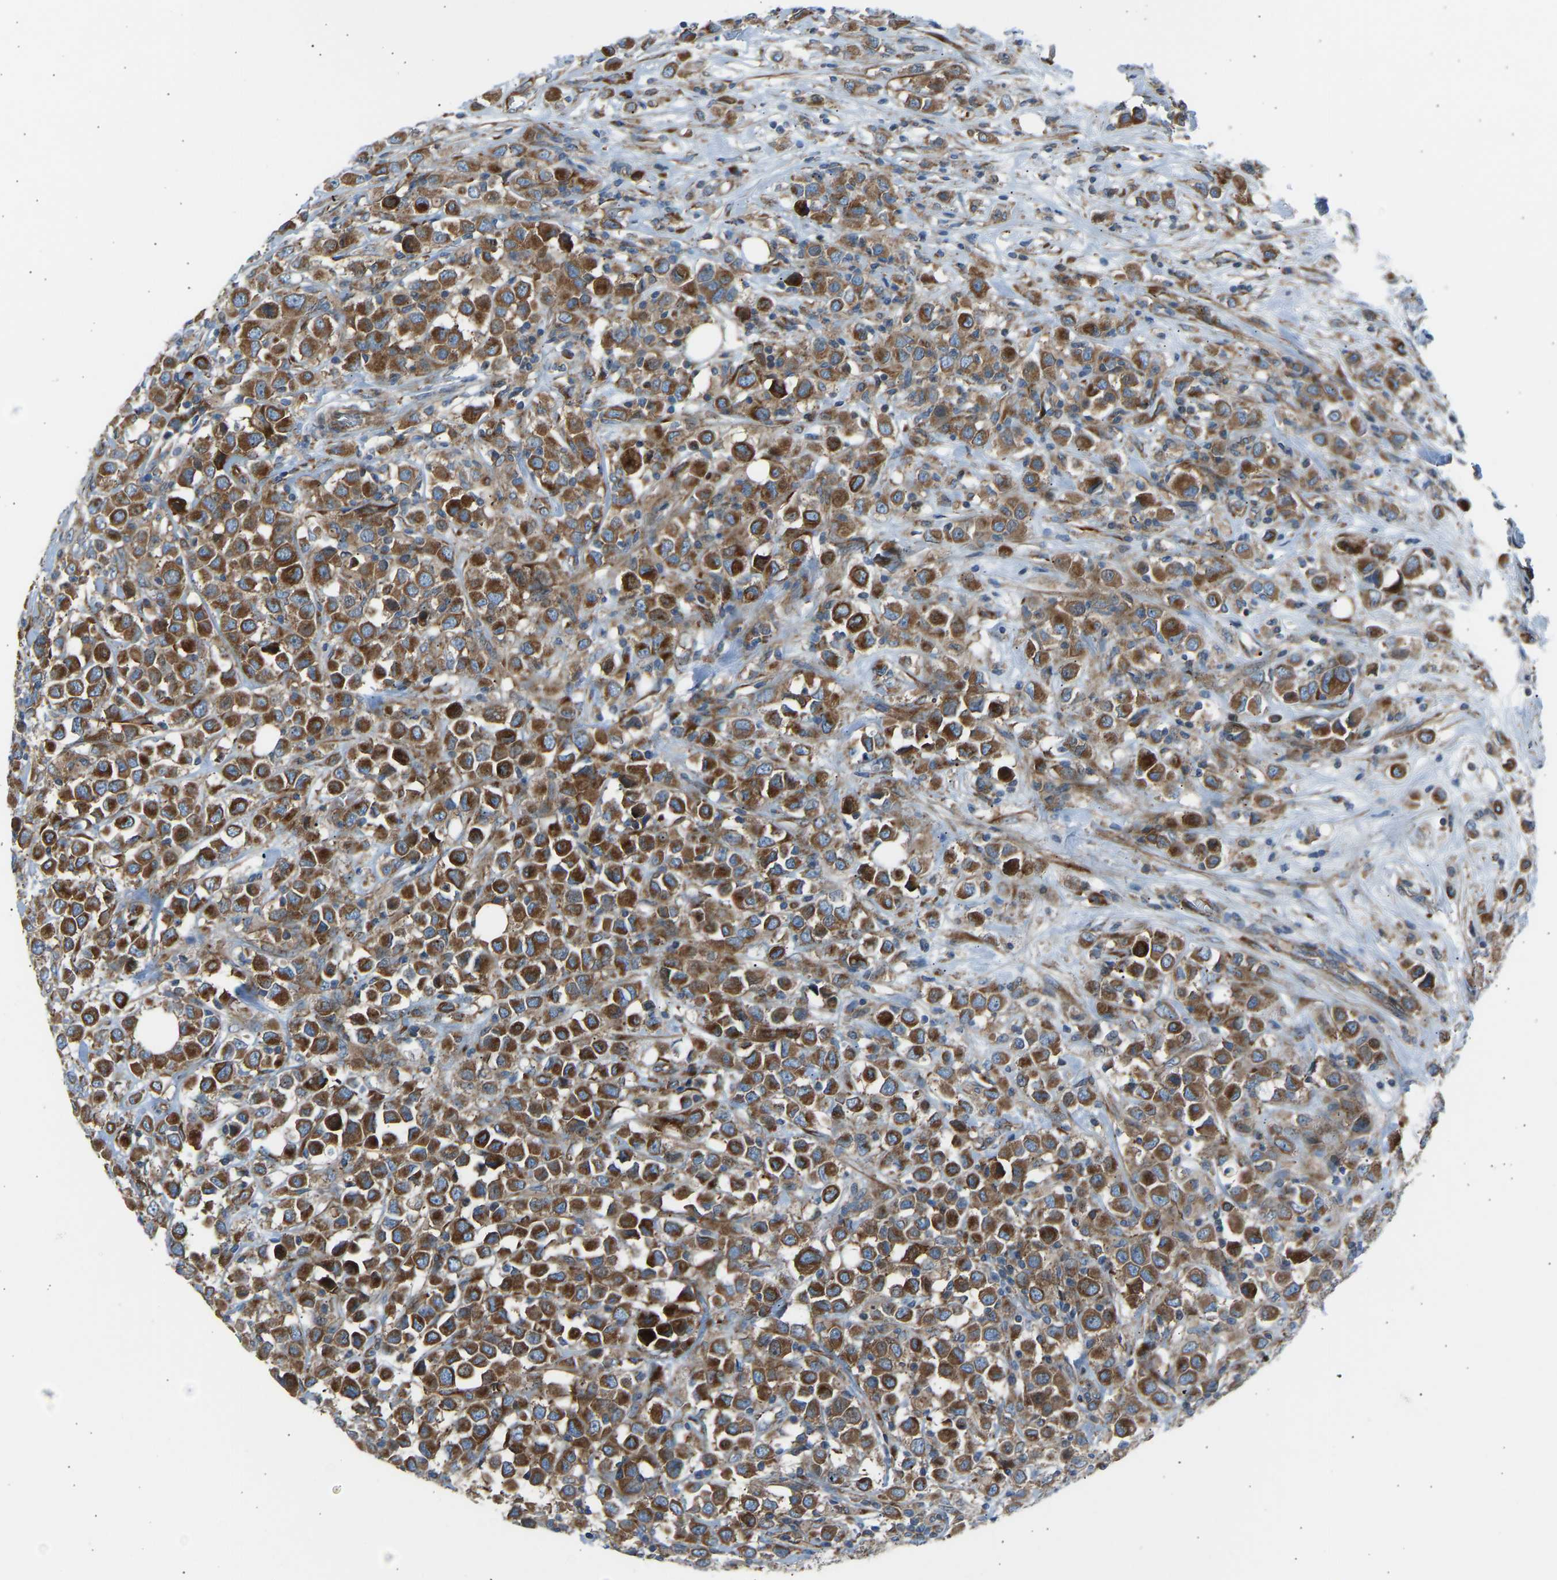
{"staining": {"intensity": "strong", "quantity": ">75%", "location": "cytoplasmic/membranous"}, "tissue": "breast cancer", "cell_type": "Tumor cells", "image_type": "cancer", "snomed": [{"axis": "morphology", "description": "Duct carcinoma"}, {"axis": "topography", "description": "Breast"}], "caption": "Infiltrating ductal carcinoma (breast) stained for a protein (brown) reveals strong cytoplasmic/membranous positive staining in about >75% of tumor cells.", "gene": "VPS41", "patient": {"sex": "female", "age": 61}}